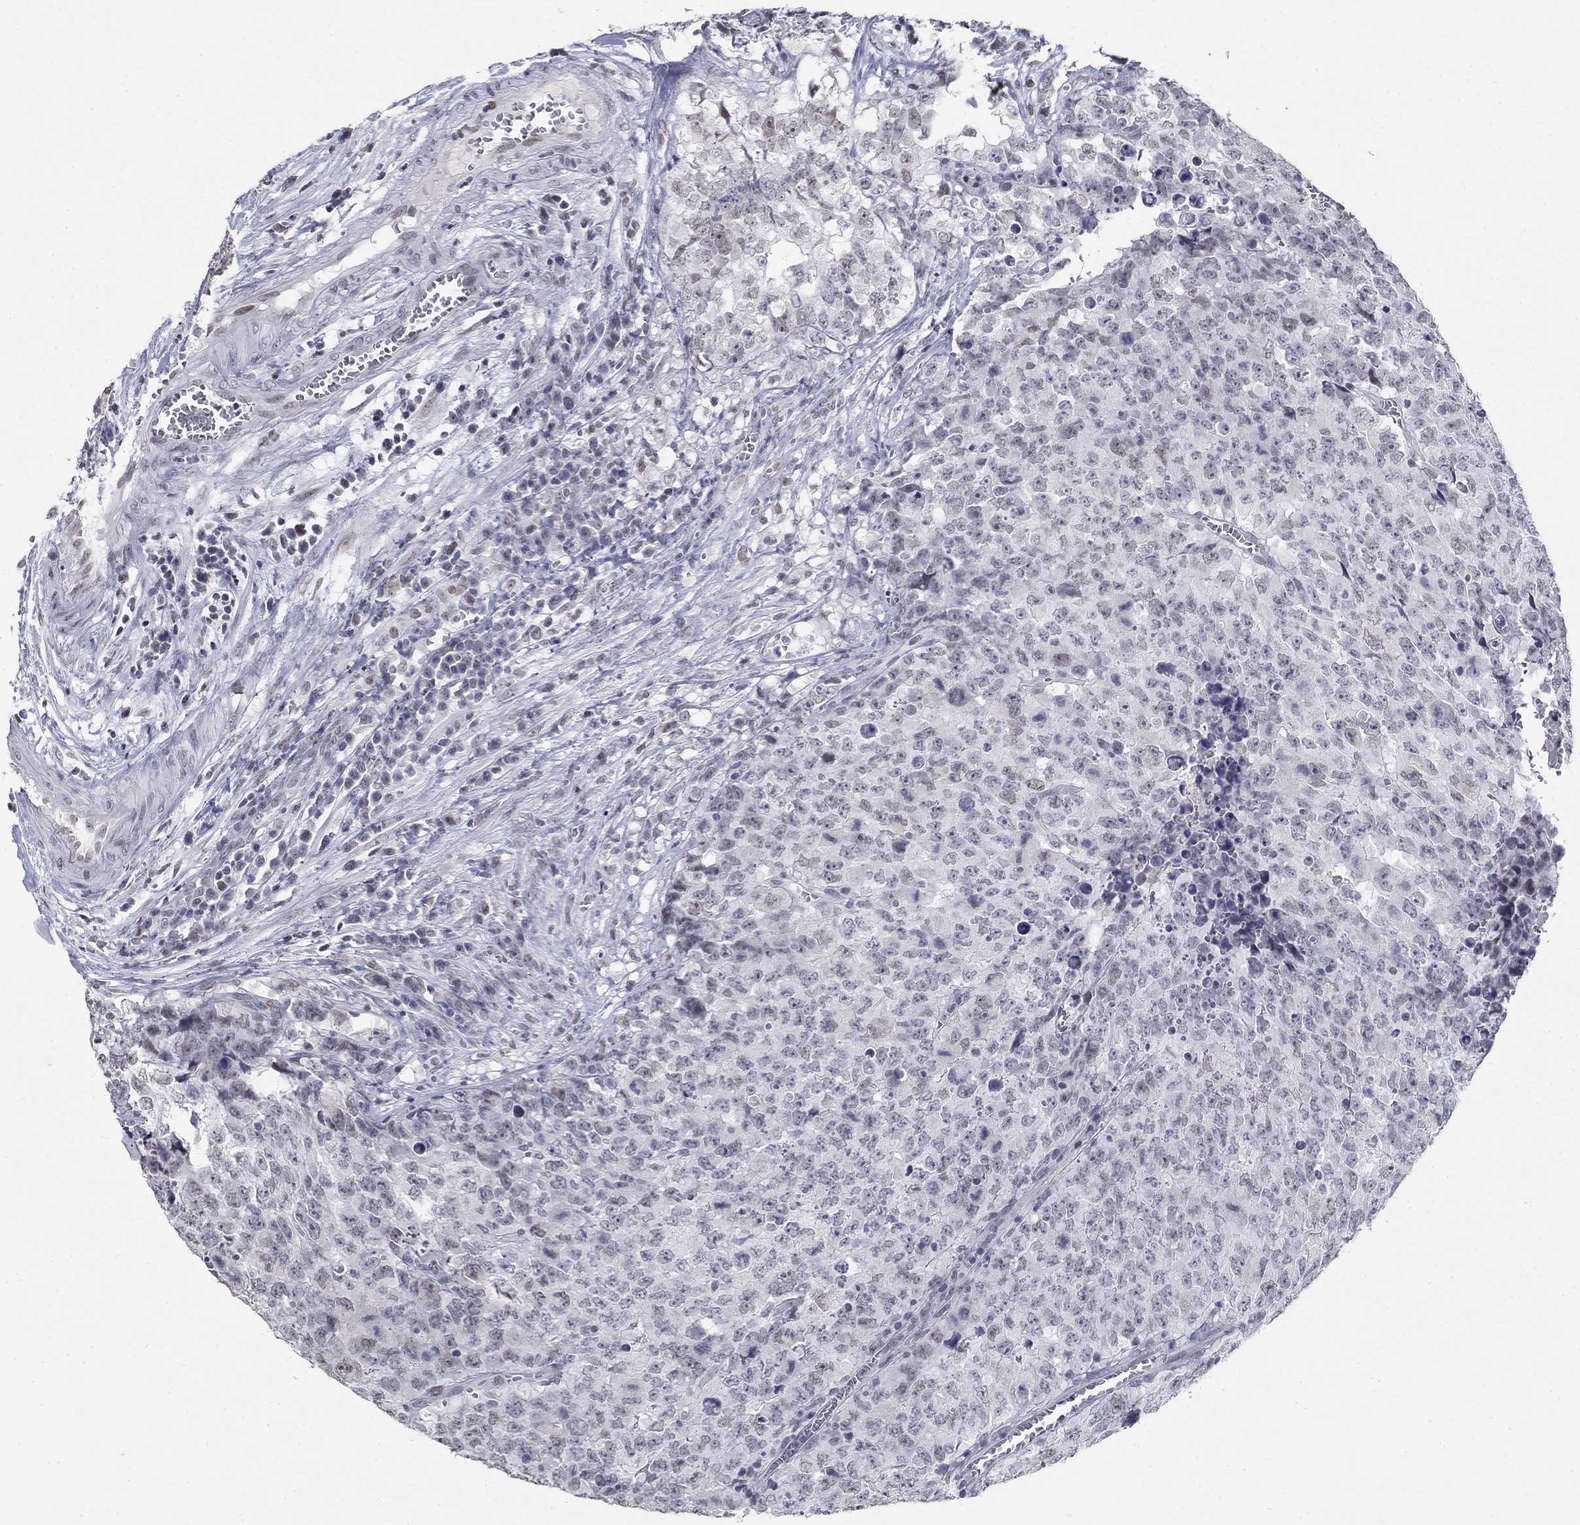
{"staining": {"intensity": "negative", "quantity": "none", "location": "none"}, "tissue": "testis cancer", "cell_type": "Tumor cells", "image_type": "cancer", "snomed": [{"axis": "morphology", "description": "Carcinoma, Embryonal, NOS"}, {"axis": "topography", "description": "Testis"}], "caption": "There is no significant staining in tumor cells of testis cancer (embryonal carcinoma).", "gene": "BHLHE22", "patient": {"sex": "male", "age": 23}}